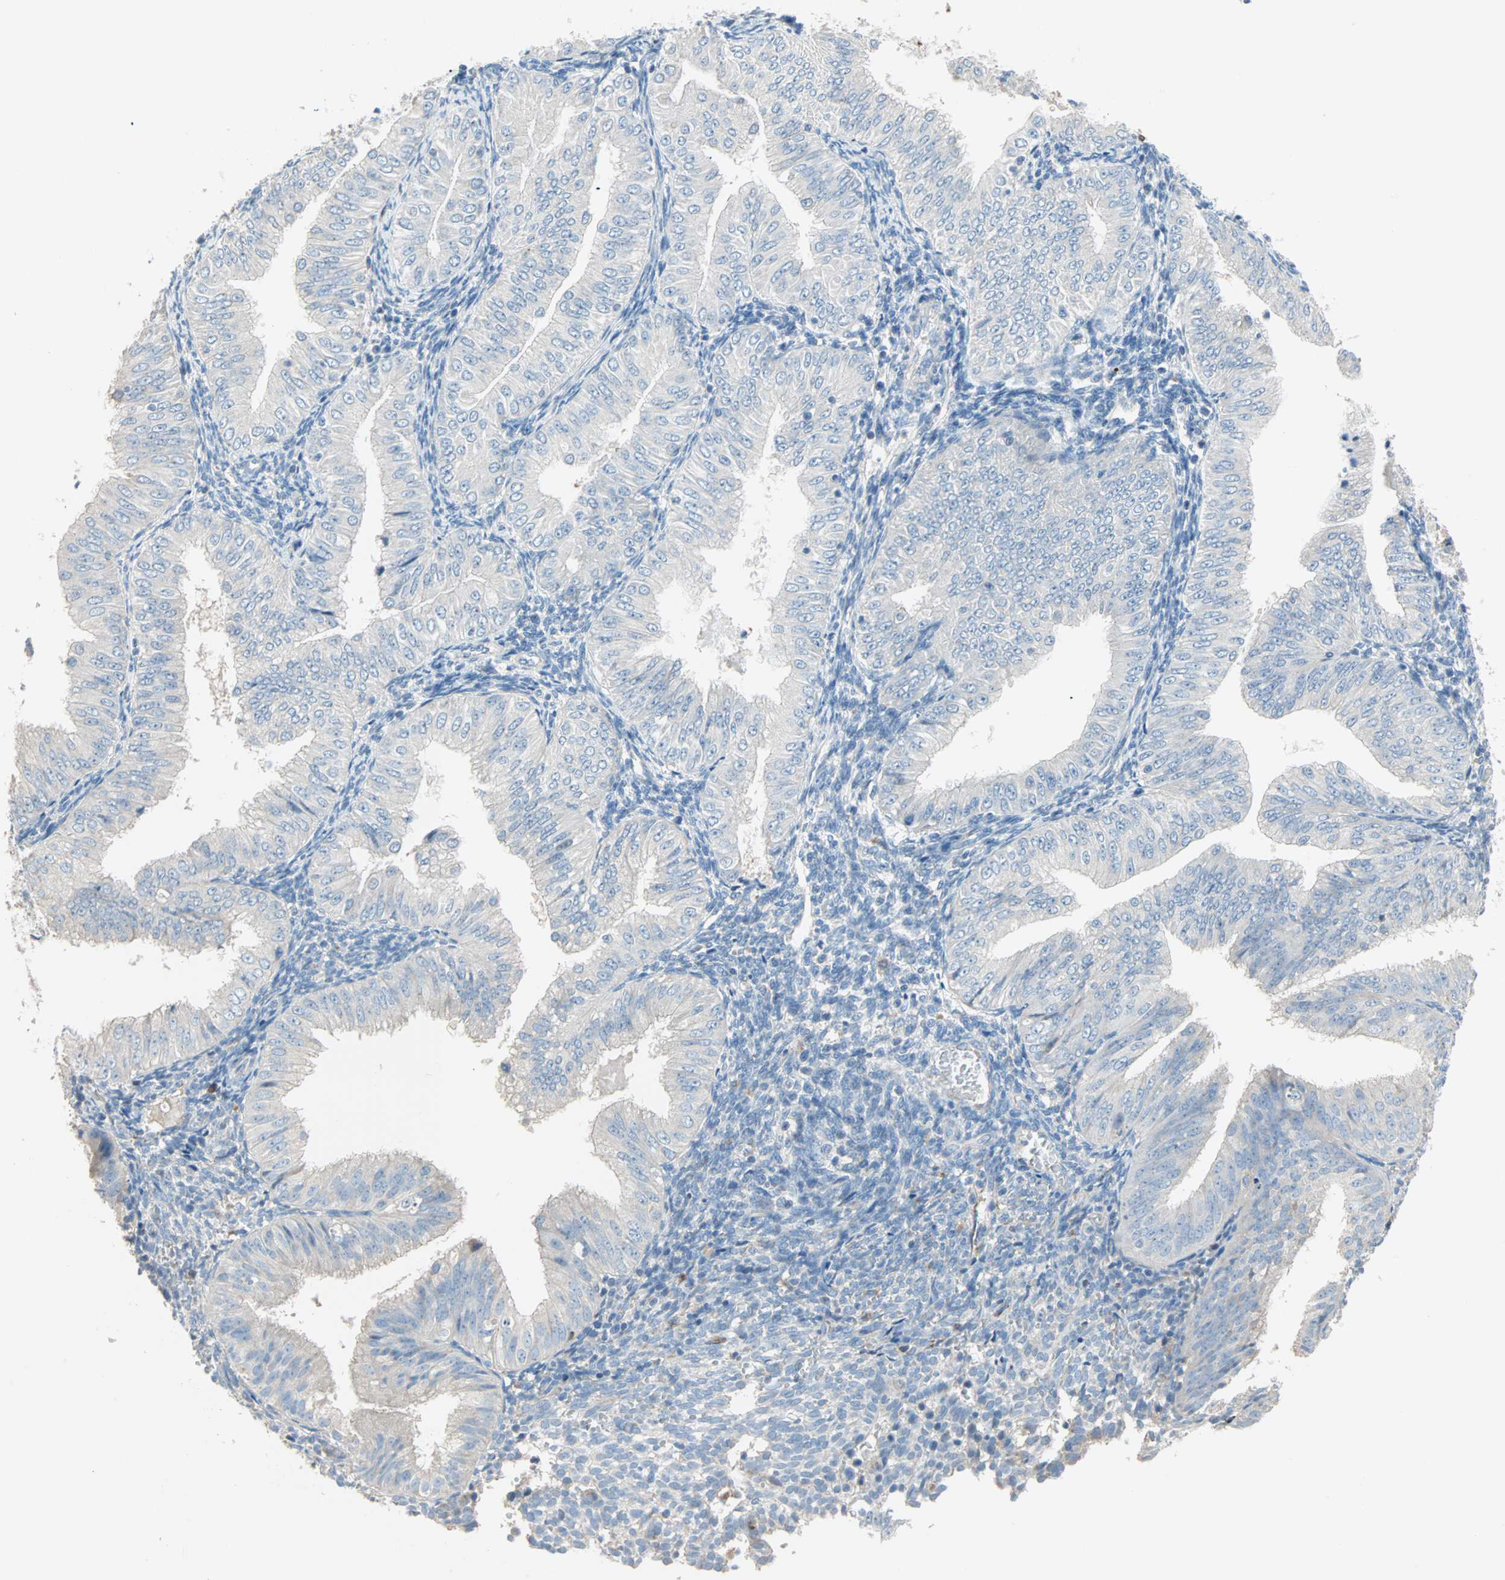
{"staining": {"intensity": "negative", "quantity": "none", "location": "none"}, "tissue": "endometrial cancer", "cell_type": "Tumor cells", "image_type": "cancer", "snomed": [{"axis": "morphology", "description": "Normal tissue, NOS"}, {"axis": "morphology", "description": "Adenocarcinoma, NOS"}, {"axis": "topography", "description": "Endometrium"}], "caption": "IHC histopathology image of neoplastic tissue: human endometrial cancer stained with DAB displays no significant protein positivity in tumor cells.", "gene": "ACVRL1", "patient": {"sex": "female", "age": 53}}